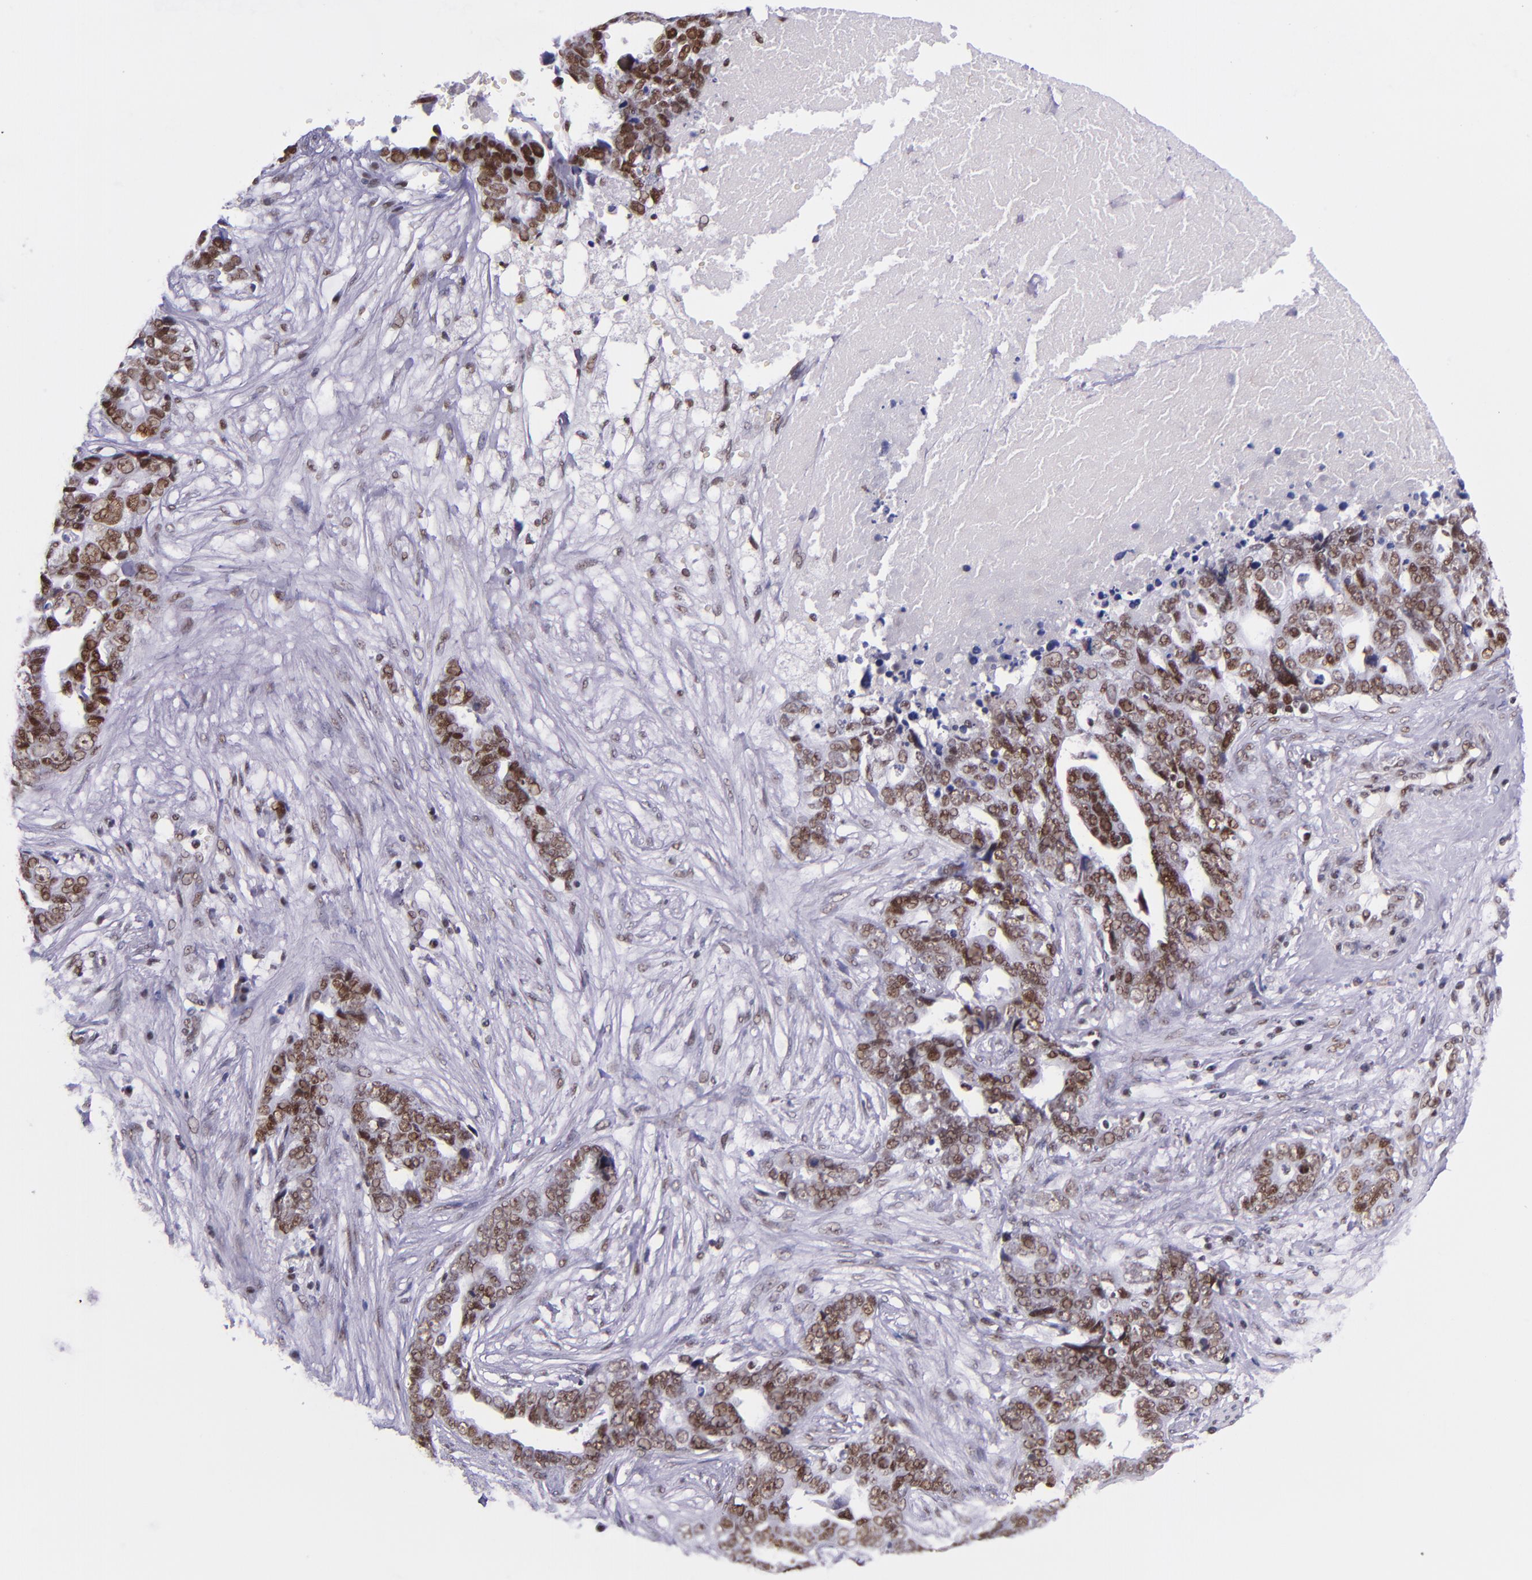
{"staining": {"intensity": "strong", "quantity": "25%-75%", "location": "nuclear"}, "tissue": "ovarian cancer", "cell_type": "Tumor cells", "image_type": "cancer", "snomed": [{"axis": "morphology", "description": "Normal tissue, NOS"}, {"axis": "morphology", "description": "Cystadenocarcinoma, serous, NOS"}, {"axis": "topography", "description": "Fallopian tube"}, {"axis": "topography", "description": "Ovary"}], "caption": "Ovarian cancer (serous cystadenocarcinoma) was stained to show a protein in brown. There is high levels of strong nuclear positivity in about 25%-75% of tumor cells.", "gene": "GPKOW", "patient": {"sex": "female", "age": 56}}